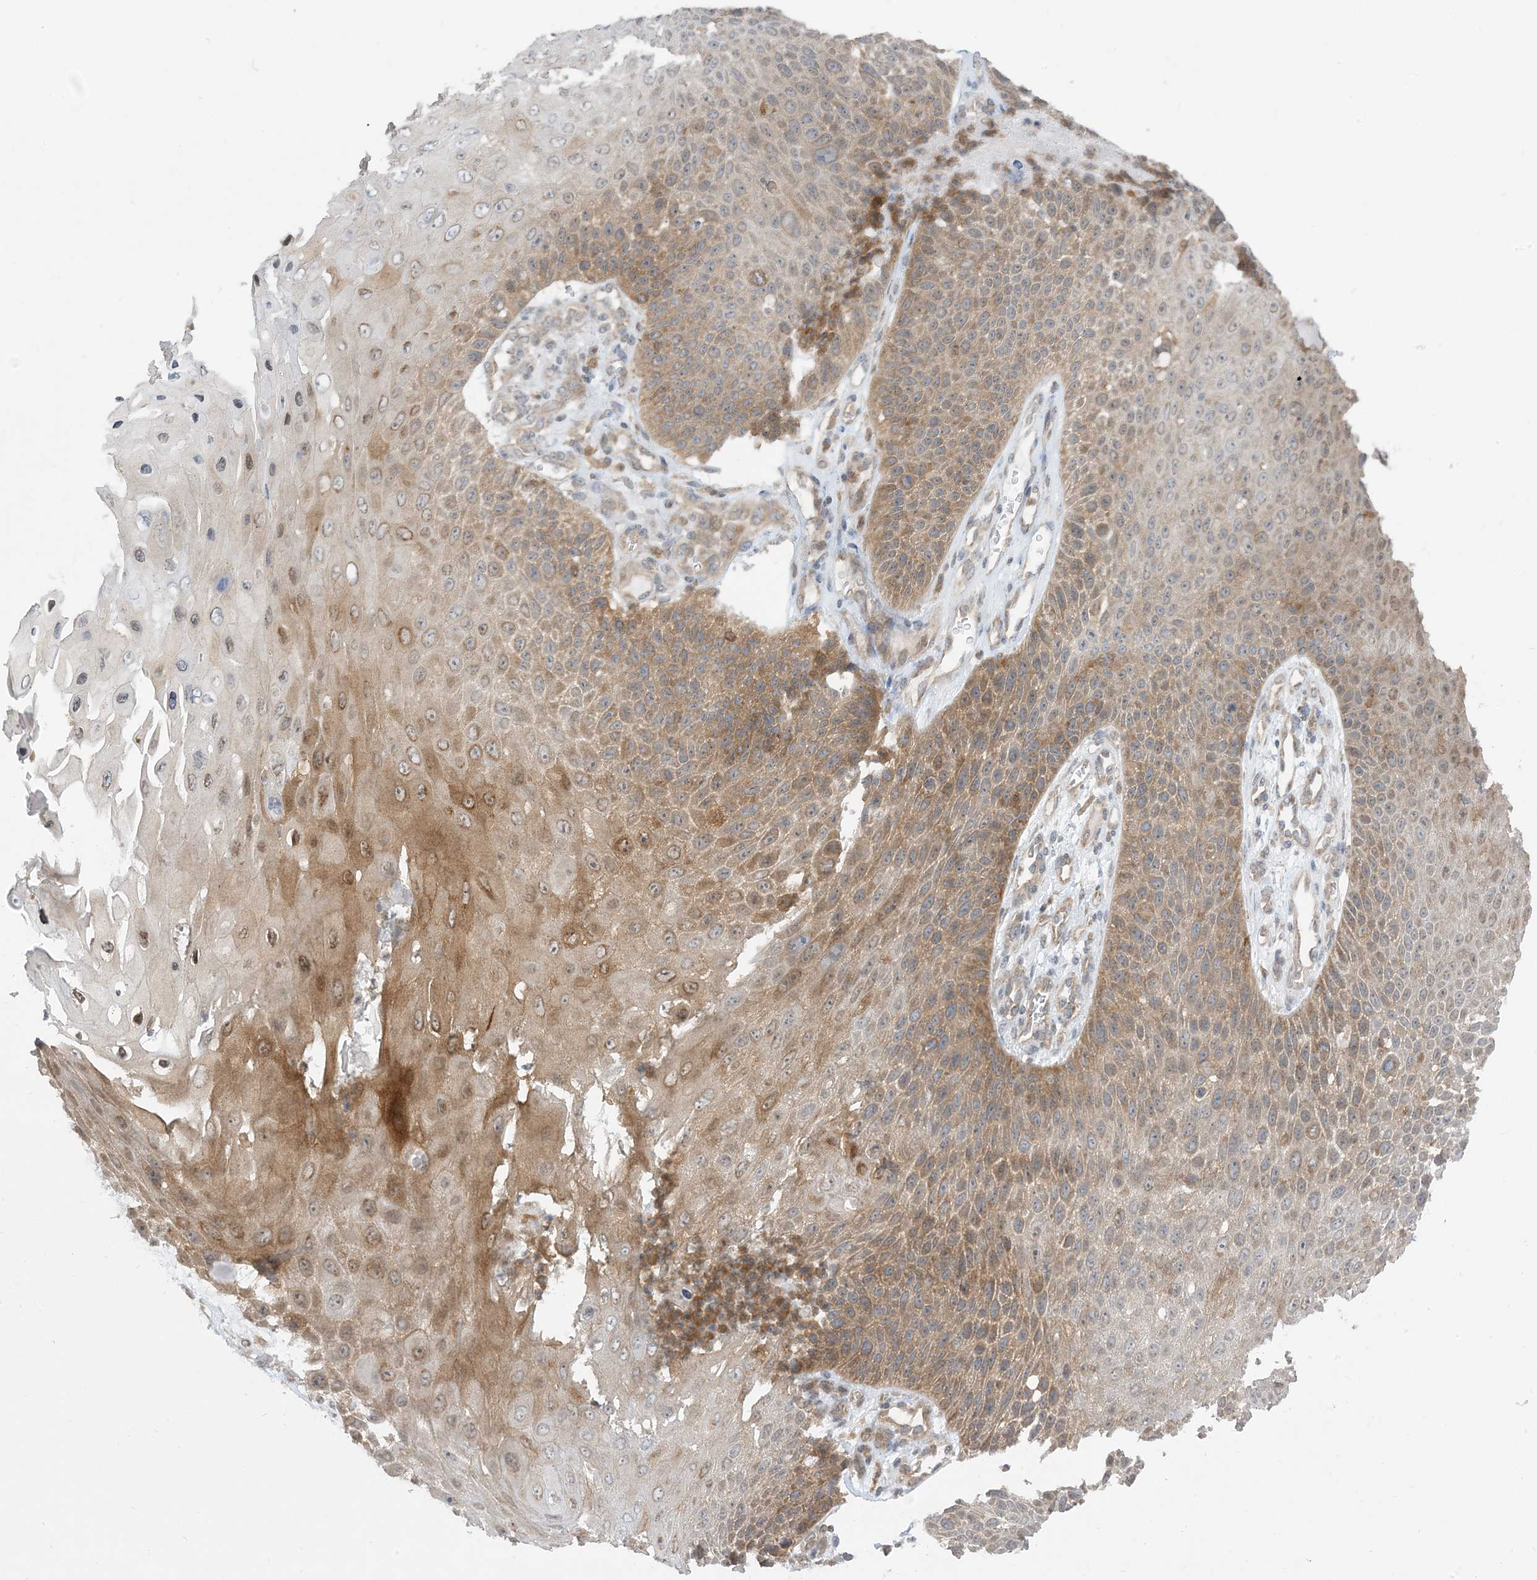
{"staining": {"intensity": "moderate", "quantity": ">75%", "location": "cytoplasmic/membranous"}, "tissue": "skin cancer", "cell_type": "Tumor cells", "image_type": "cancer", "snomed": [{"axis": "morphology", "description": "Squamous cell carcinoma, NOS"}, {"axis": "topography", "description": "Skin"}], "caption": "Protein staining shows moderate cytoplasmic/membranous staining in about >75% of tumor cells in skin squamous cell carcinoma.", "gene": "CASP4", "patient": {"sex": "female", "age": 88}}